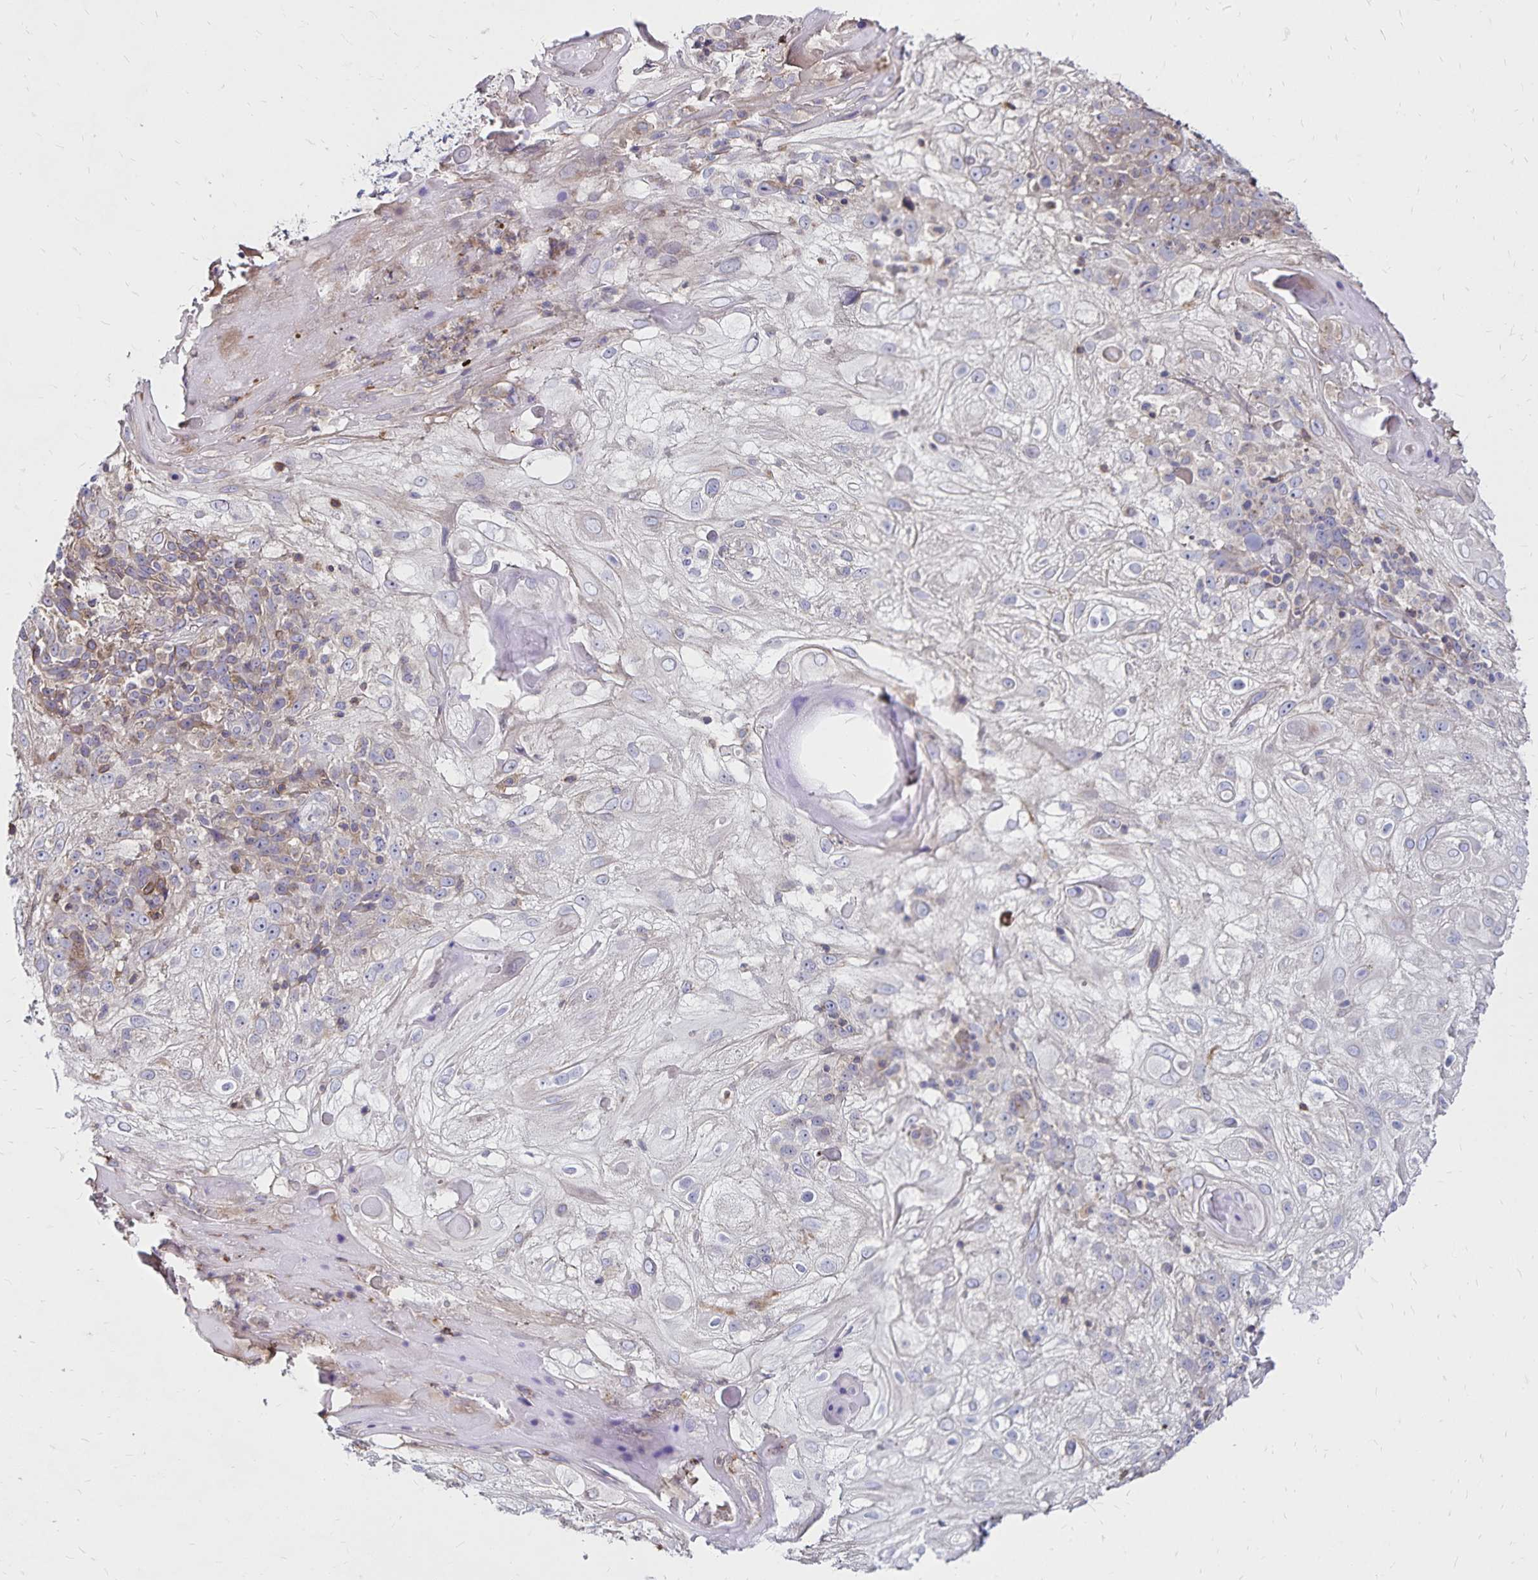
{"staining": {"intensity": "weak", "quantity": "<25%", "location": "cytoplasmic/membranous"}, "tissue": "skin cancer", "cell_type": "Tumor cells", "image_type": "cancer", "snomed": [{"axis": "morphology", "description": "Normal tissue, NOS"}, {"axis": "morphology", "description": "Squamous cell carcinoma, NOS"}, {"axis": "topography", "description": "Skin"}], "caption": "Immunohistochemistry (IHC) of skin squamous cell carcinoma demonstrates no expression in tumor cells.", "gene": "NAGPA", "patient": {"sex": "female", "age": 83}}